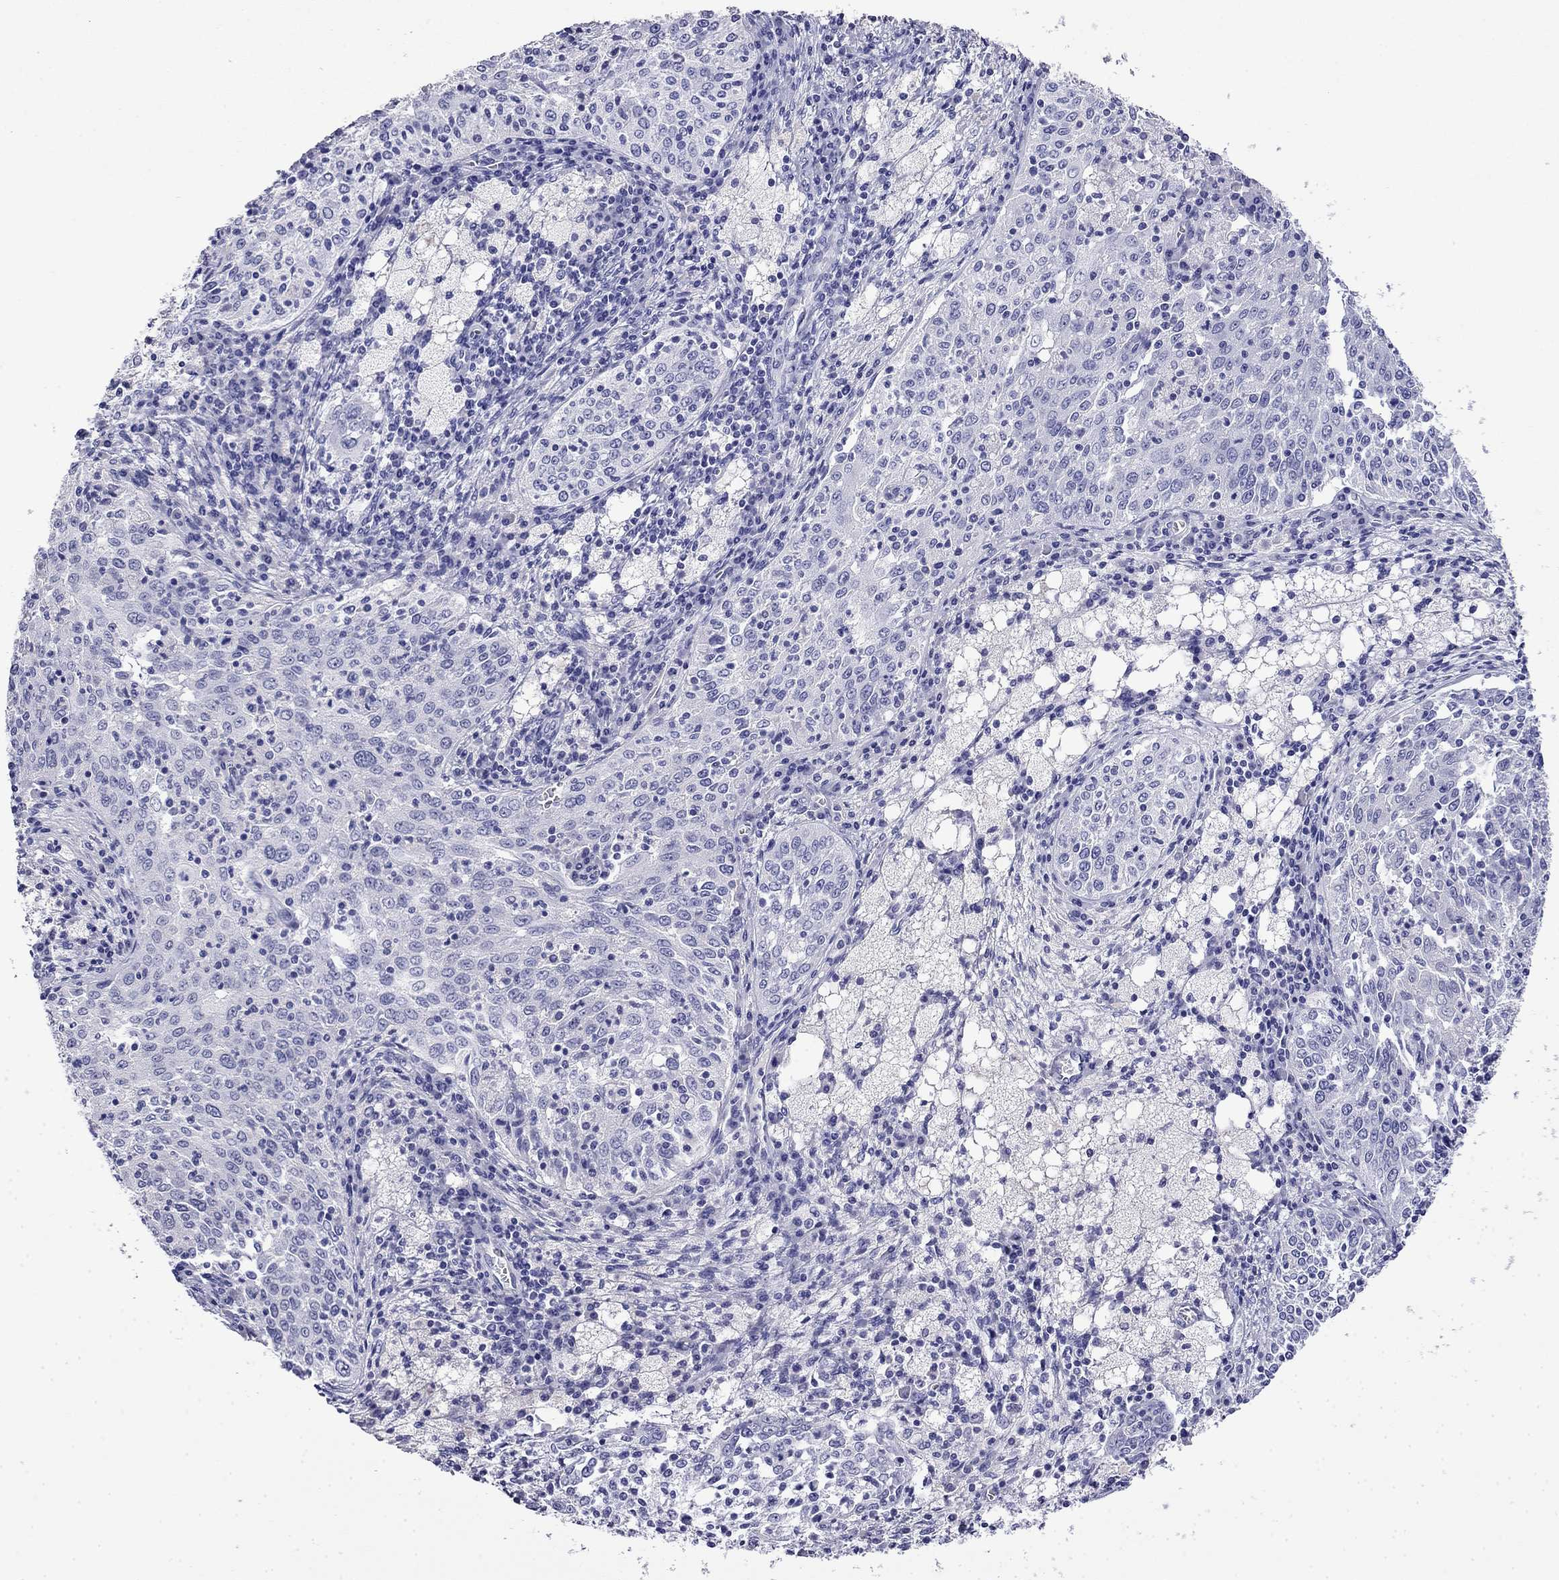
{"staining": {"intensity": "negative", "quantity": "none", "location": "none"}, "tissue": "cervical cancer", "cell_type": "Tumor cells", "image_type": "cancer", "snomed": [{"axis": "morphology", "description": "Squamous cell carcinoma, NOS"}, {"axis": "topography", "description": "Cervix"}], "caption": "Micrograph shows no significant protein positivity in tumor cells of squamous cell carcinoma (cervical). The staining is performed using DAB (3,3'-diaminobenzidine) brown chromogen with nuclei counter-stained in using hematoxylin.", "gene": "MYO15A", "patient": {"sex": "female", "age": 41}}